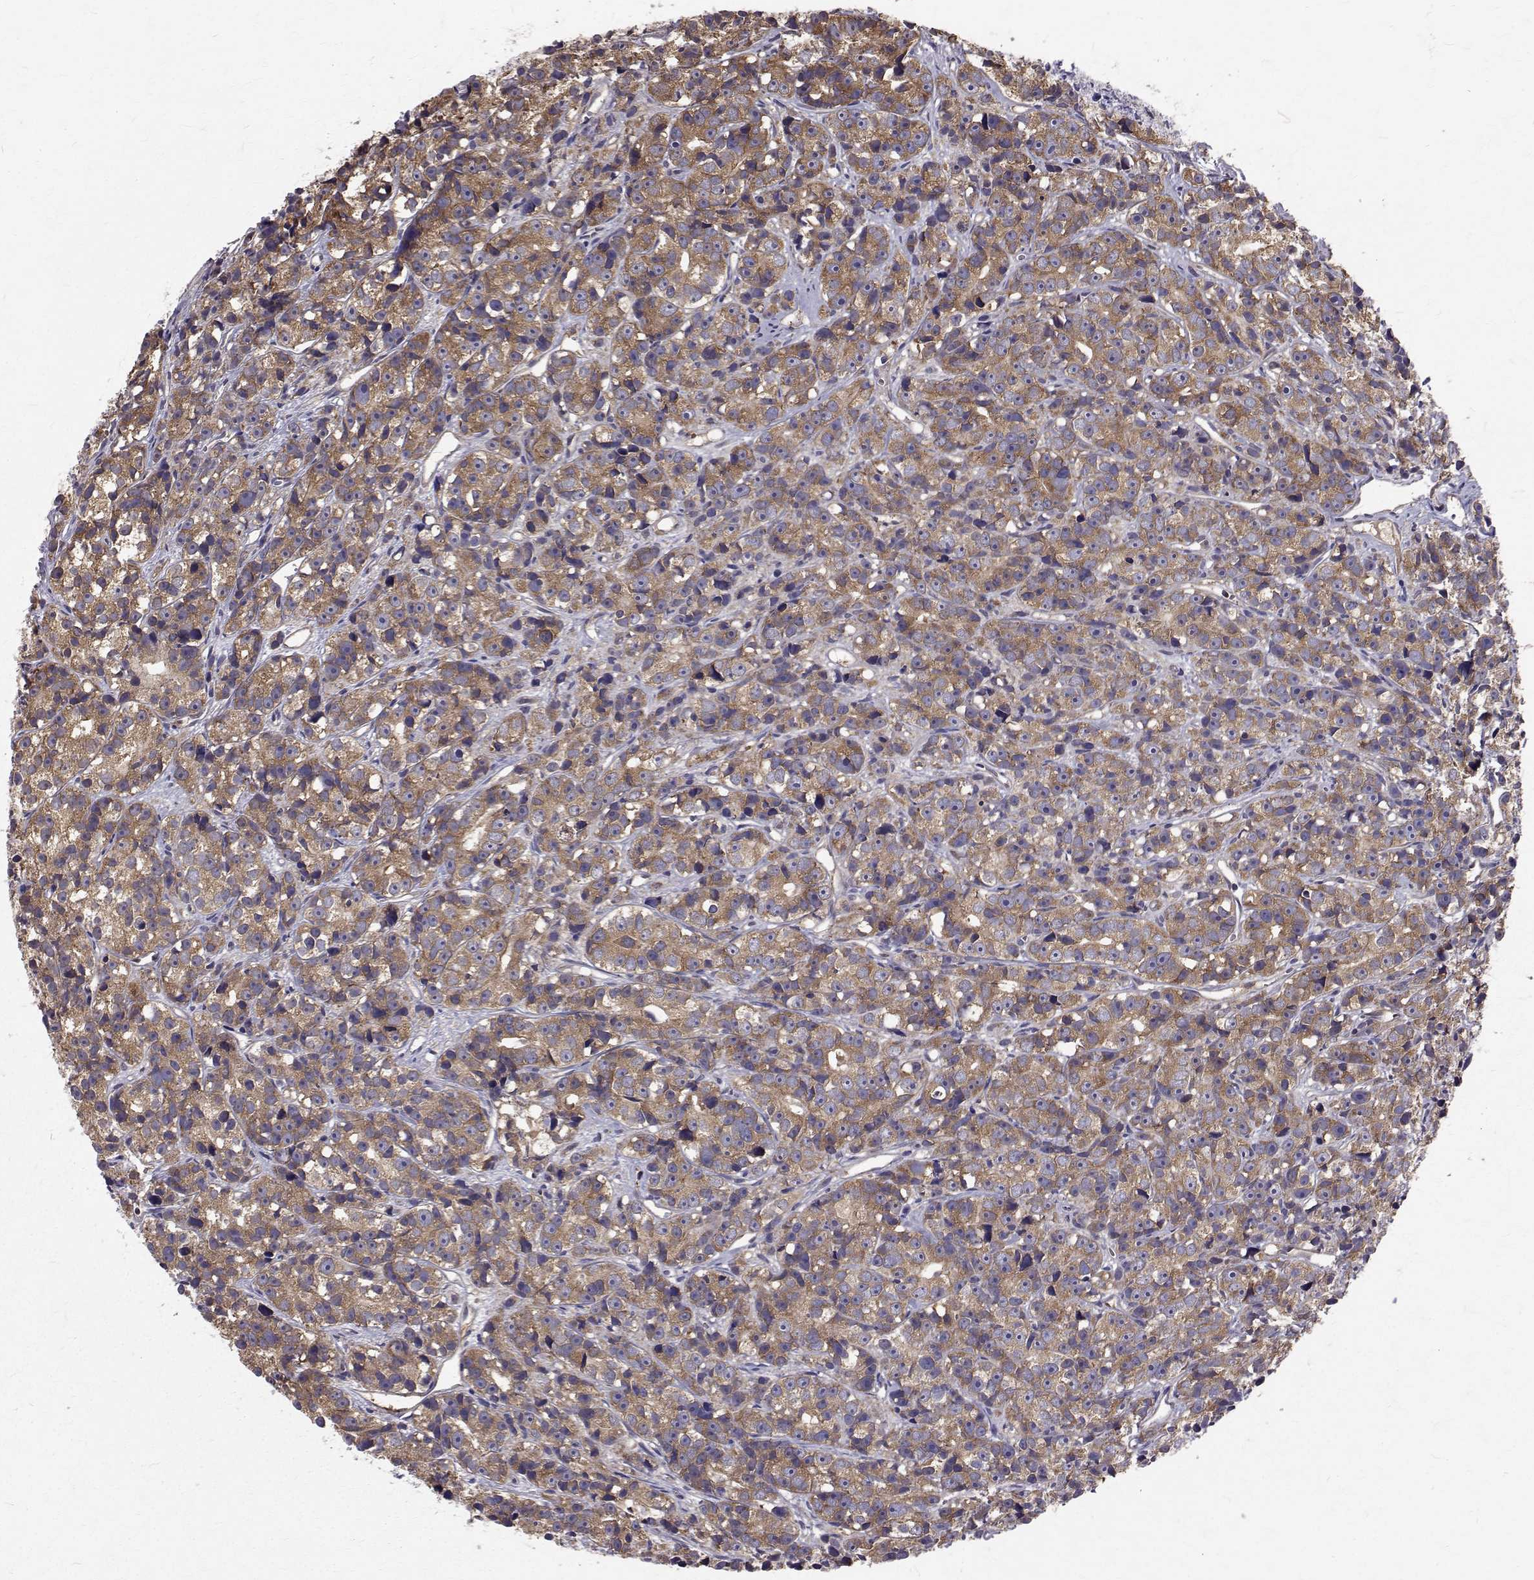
{"staining": {"intensity": "moderate", "quantity": ">75%", "location": "cytoplasmic/membranous"}, "tissue": "prostate cancer", "cell_type": "Tumor cells", "image_type": "cancer", "snomed": [{"axis": "morphology", "description": "Adenocarcinoma, High grade"}, {"axis": "topography", "description": "Prostate"}], "caption": "The image shows staining of adenocarcinoma (high-grade) (prostate), revealing moderate cytoplasmic/membranous protein expression (brown color) within tumor cells.", "gene": "FARSB", "patient": {"sex": "male", "age": 77}}